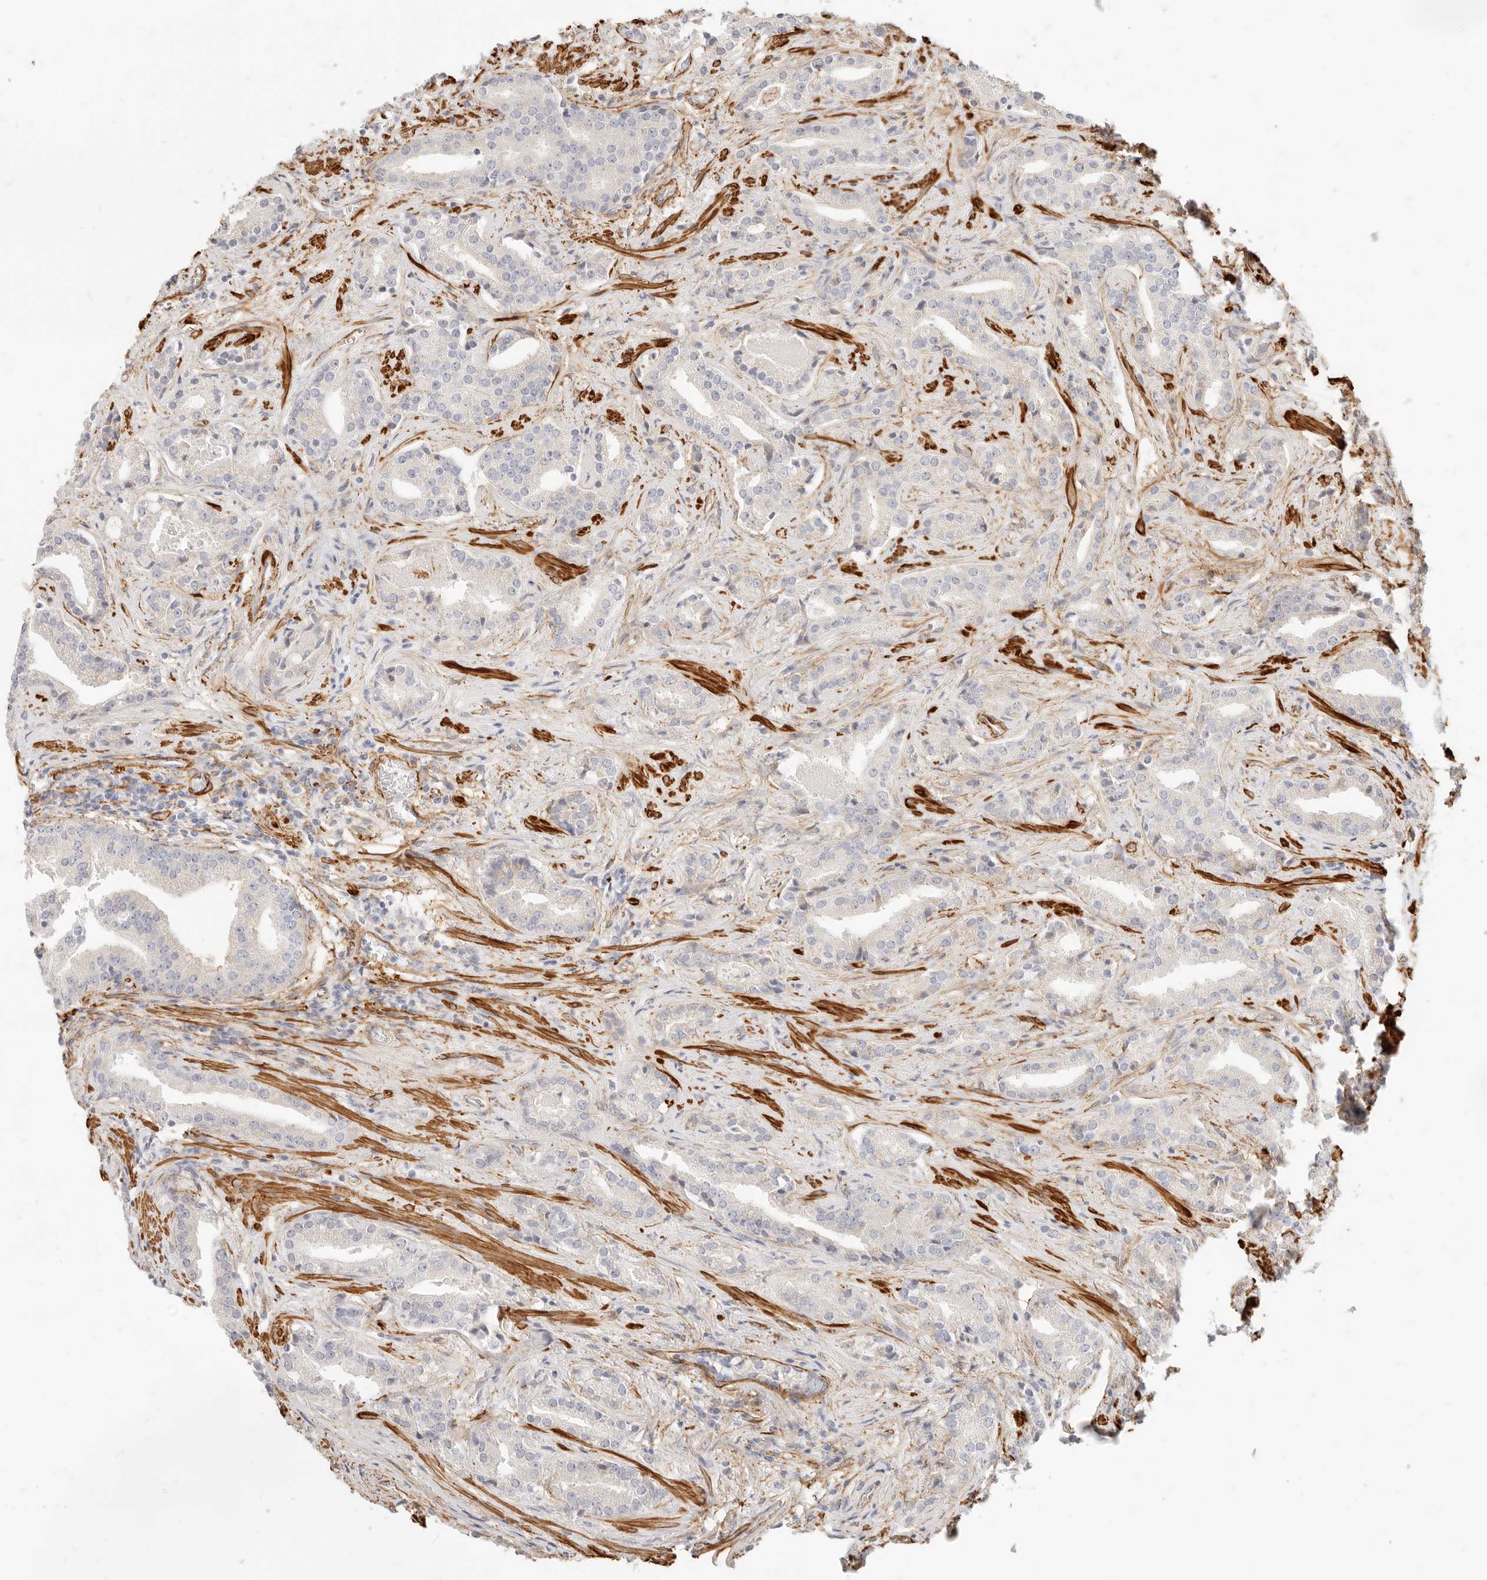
{"staining": {"intensity": "negative", "quantity": "none", "location": "none"}, "tissue": "prostate cancer", "cell_type": "Tumor cells", "image_type": "cancer", "snomed": [{"axis": "morphology", "description": "Adenocarcinoma, Low grade"}, {"axis": "topography", "description": "Prostate"}], "caption": "Tumor cells are negative for brown protein staining in prostate cancer. The staining is performed using DAB brown chromogen with nuclei counter-stained in using hematoxylin.", "gene": "TMTC2", "patient": {"sex": "male", "age": 67}}